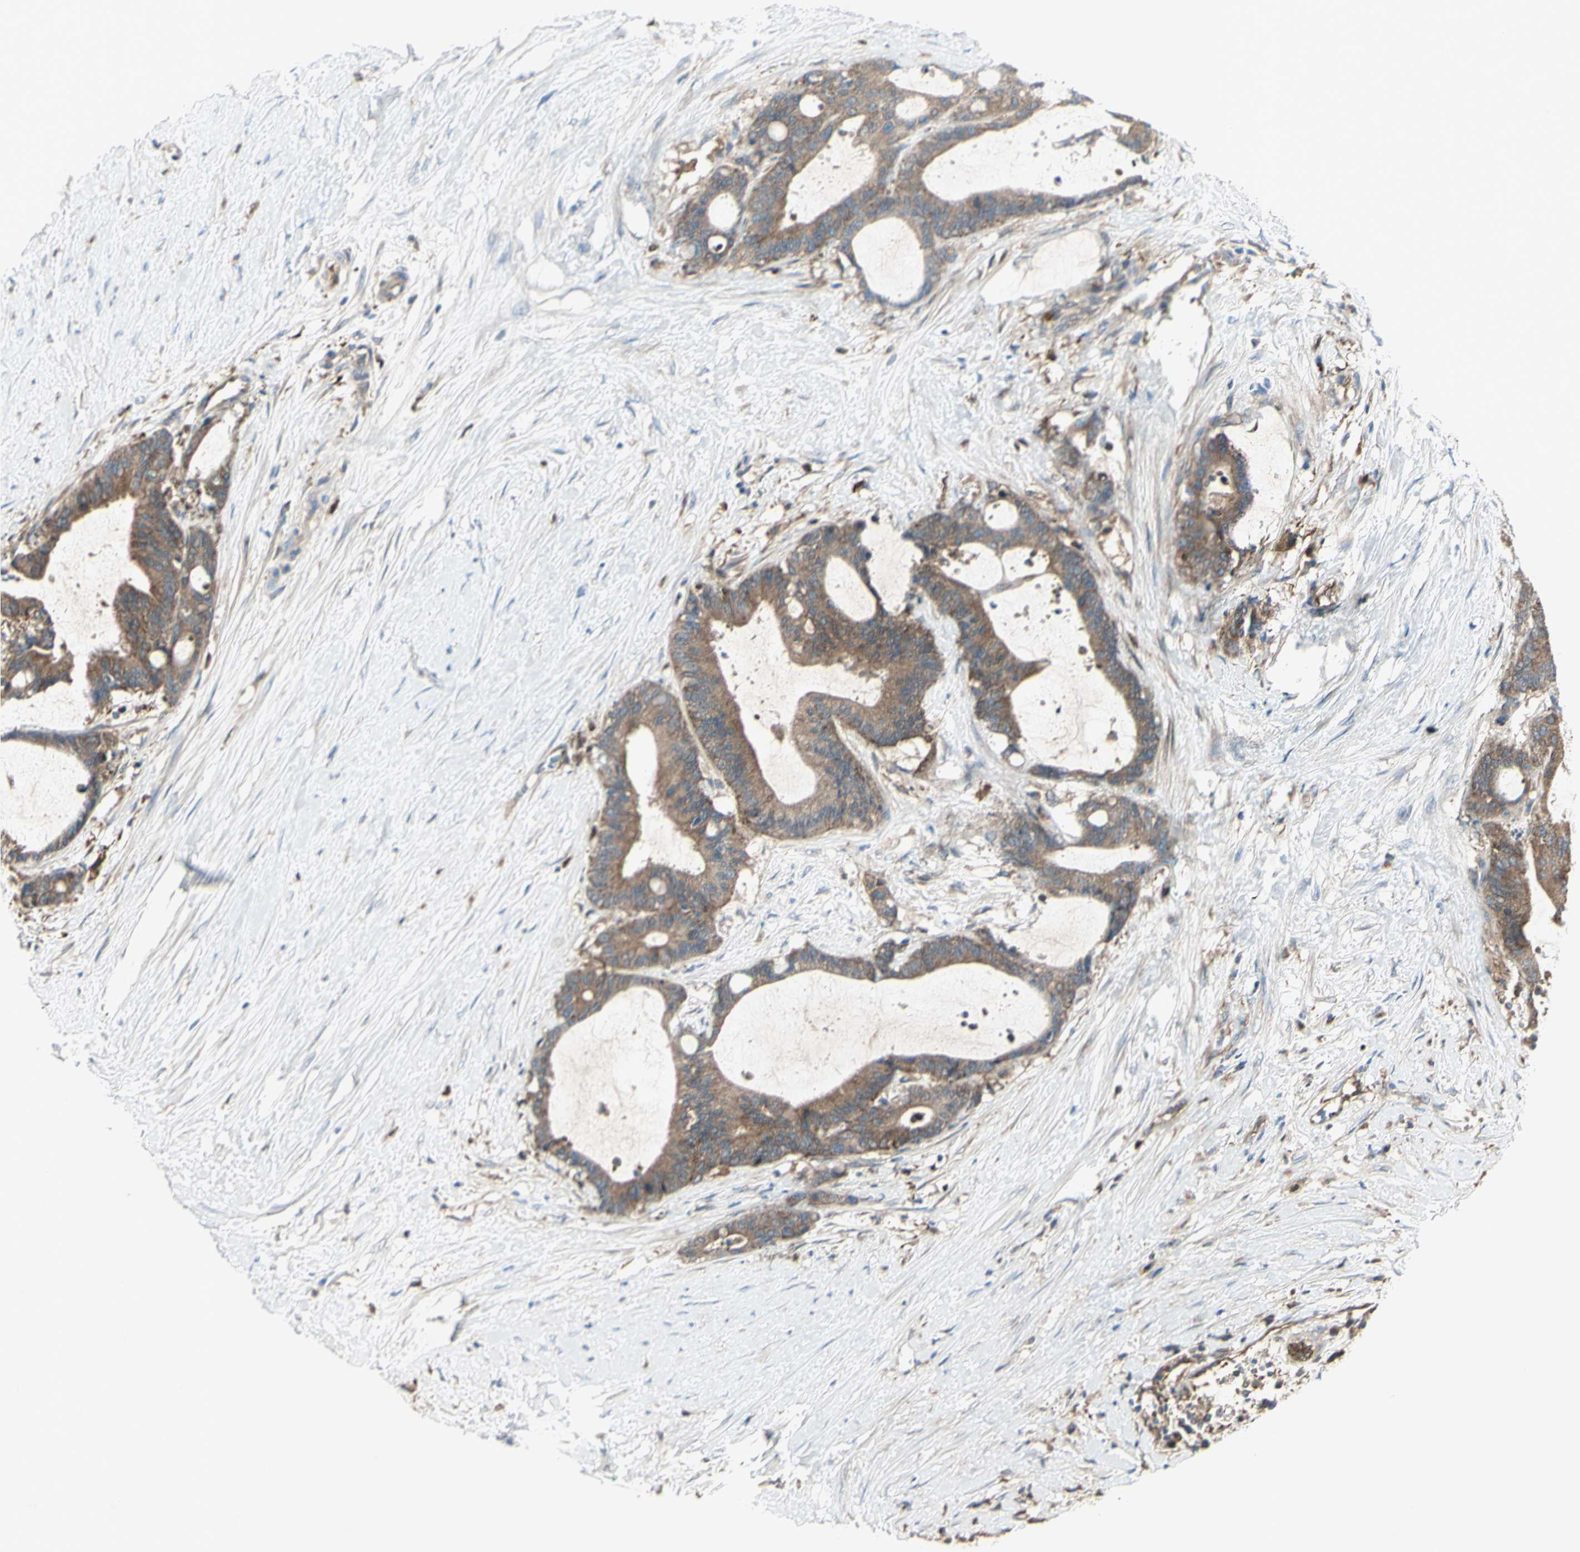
{"staining": {"intensity": "moderate", "quantity": ">75%", "location": "cytoplasmic/membranous"}, "tissue": "liver cancer", "cell_type": "Tumor cells", "image_type": "cancer", "snomed": [{"axis": "morphology", "description": "Cholangiocarcinoma"}, {"axis": "topography", "description": "Liver"}], "caption": "Immunohistochemical staining of liver cancer exhibits moderate cytoplasmic/membranous protein positivity in about >75% of tumor cells. The protein of interest is shown in brown color, while the nuclei are stained blue.", "gene": "IGSF9B", "patient": {"sex": "female", "age": 73}}